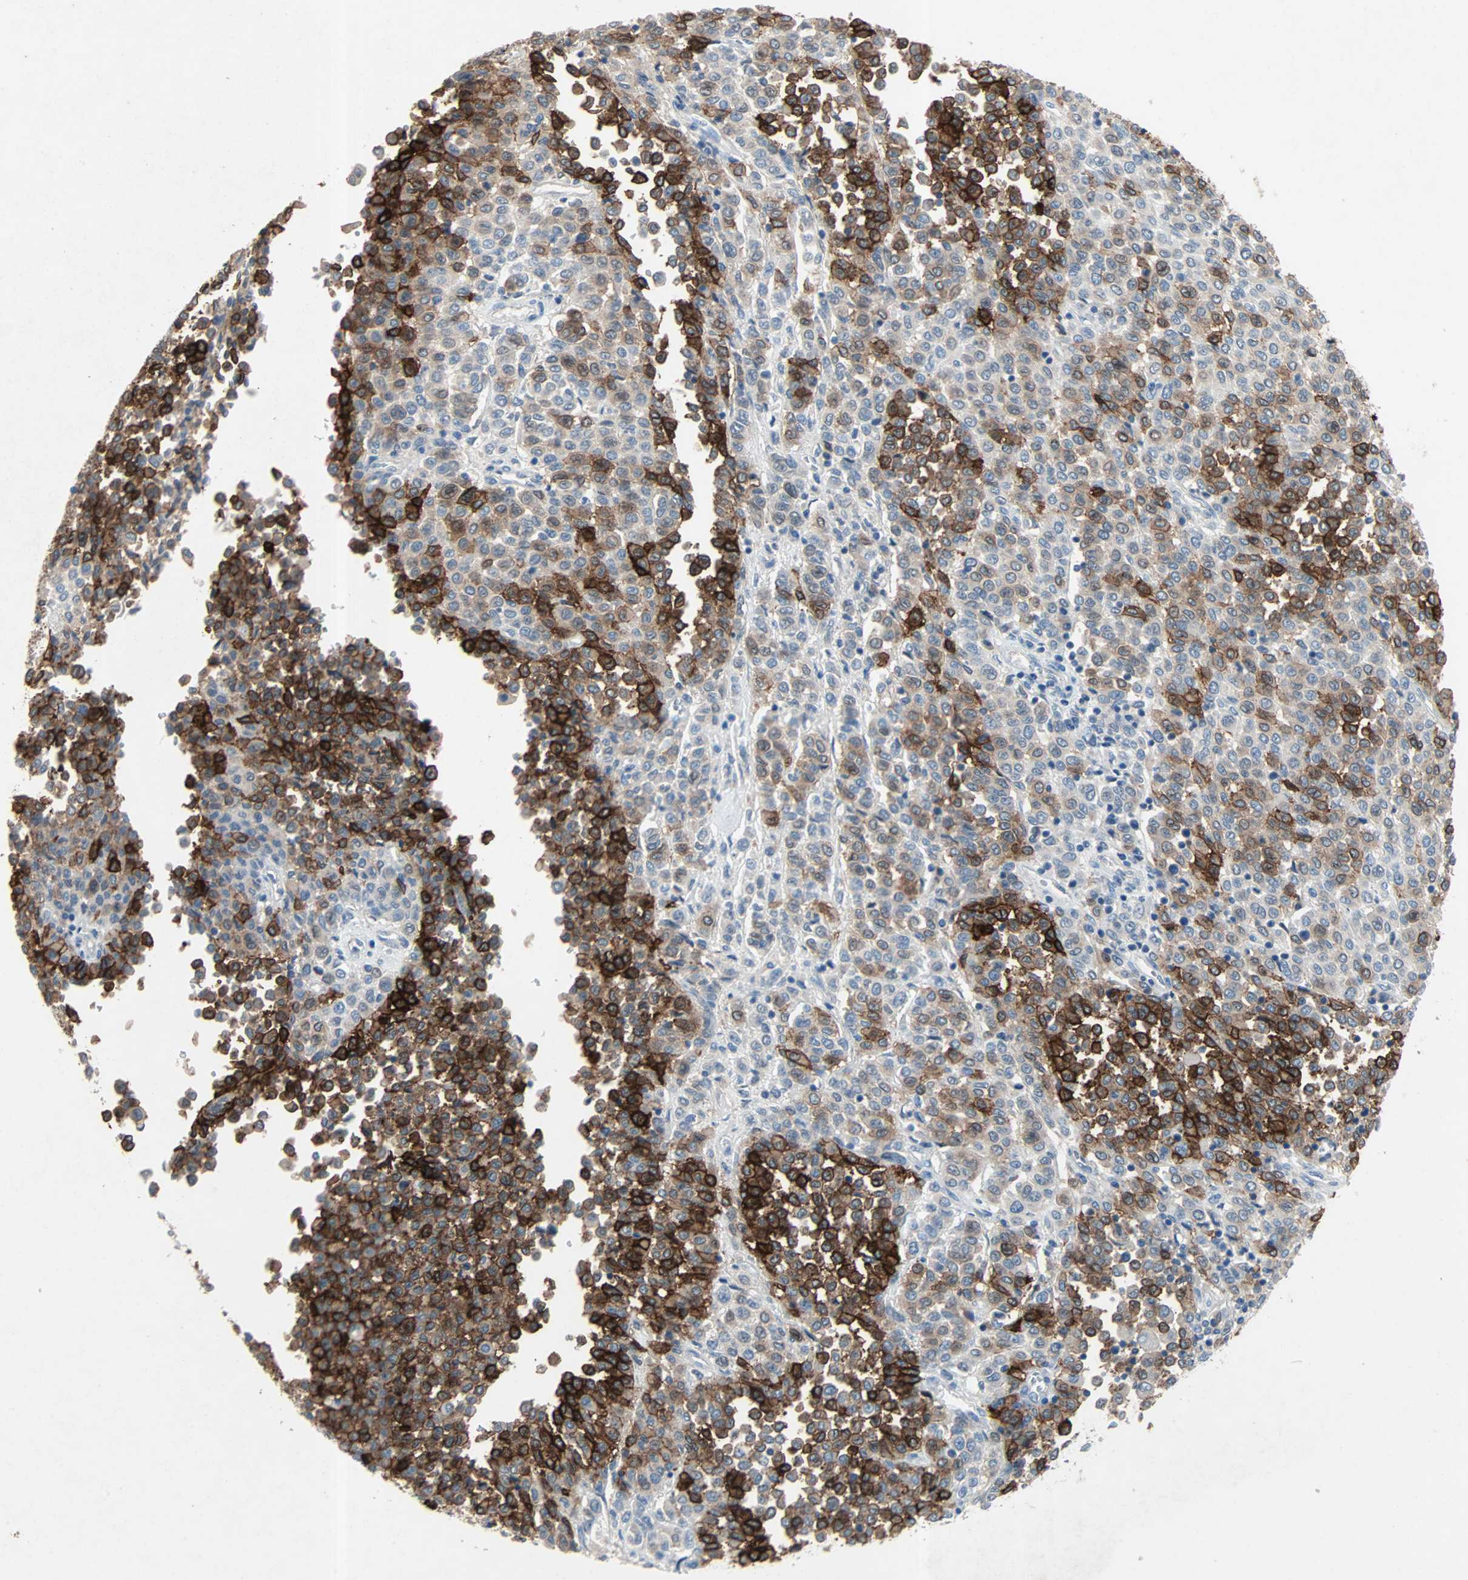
{"staining": {"intensity": "negative", "quantity": "none", "location": "none"}, "tissue": "melanoma", "cell_type": "Tumor cells", "image_type": "cancer", "snomed": [{"axis": "morphology", "description": "Malignant melanoma, Metastatic site"}, {"axis": "topography", "description": "Pancreas"}], "caption": "Photomicrograph shows no protein expression in tumor cells of malignant melanoma (metastatic site) tissue. (DAB (3,3'-diaminobenzidine) IHC visualized using brightfield microscopy, high magnification).", "gene": "PCDHB2", "patient": {"sex": "female", "age": 30}}